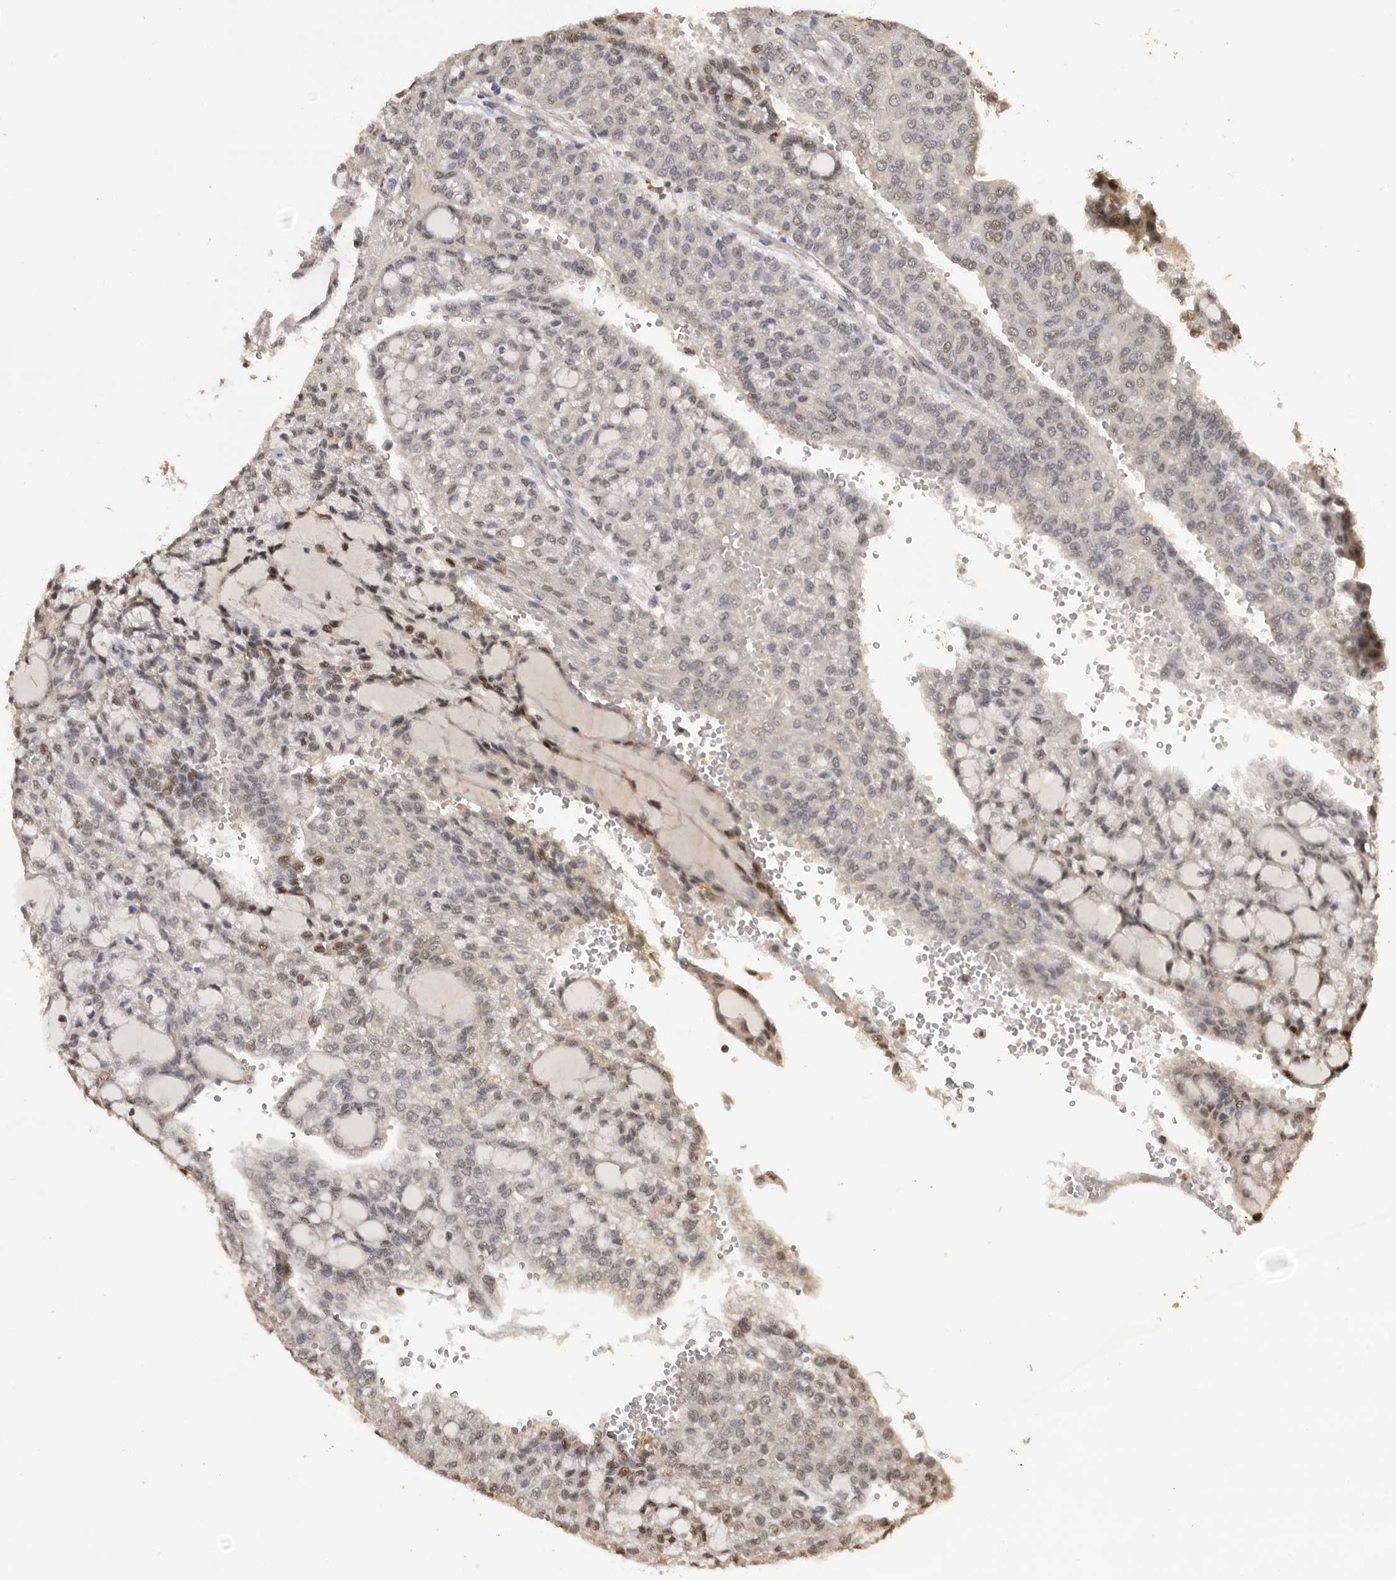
{"staining": {"intensity": "weak", "quantity": "25%-75%", "location": "cytoplasmic/membranous,nuclear"}, "tissue": "renal cancer", "cell_type": "Tumor cells", "image_type": "cancer", "snomed": [{"axis": "morphology", "description": "Adenocarcinoma, NOS"}, {"axis": "topography", "description": "Kidney"}], "caption": "A brown stain highlights weak cytoplasmic/membranous and nuclear staining of a protein in human renal cancer tumor cells.", "gene": "KIF2B", "patient": {"sex": "male", "age": 63}}